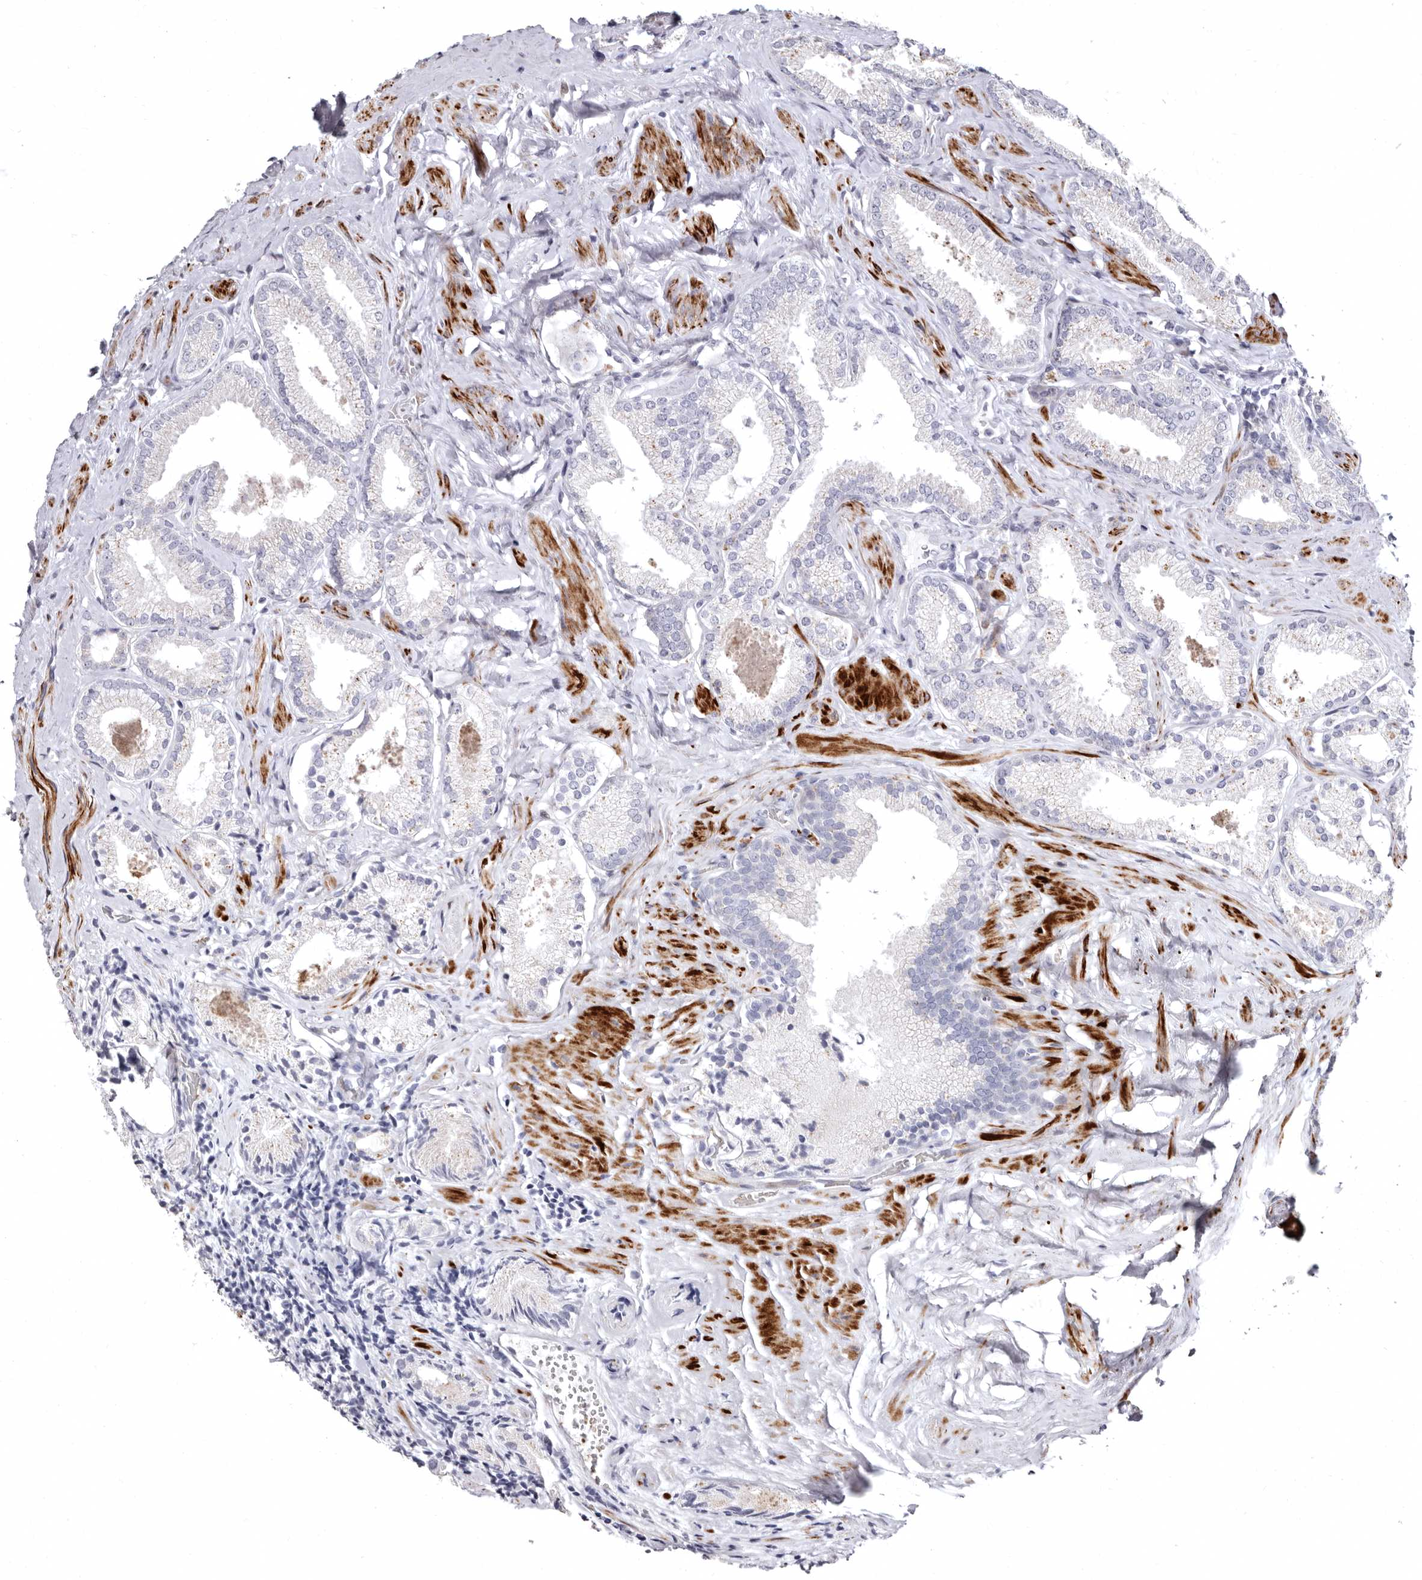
{"staining": {"intensity": "negative", "quantity": "none", "location": "none"}, "tissue": "prostate cancer", "cell_type": "Tumor cells", "image_type": "cancer", "snomed": [{"axis": "morphology", "description": "Adenocarcinoma, Low grade"}, {"axis": "topography", "description": "Prostate"}], "caption": "A high-resolution image shows IHC staining of prostate low-grade adenocarcinoma, which demonstrates no significant staining in tumor cells.", "gene": "AIDA", "patient": {"sex": "male", "age": 71}}